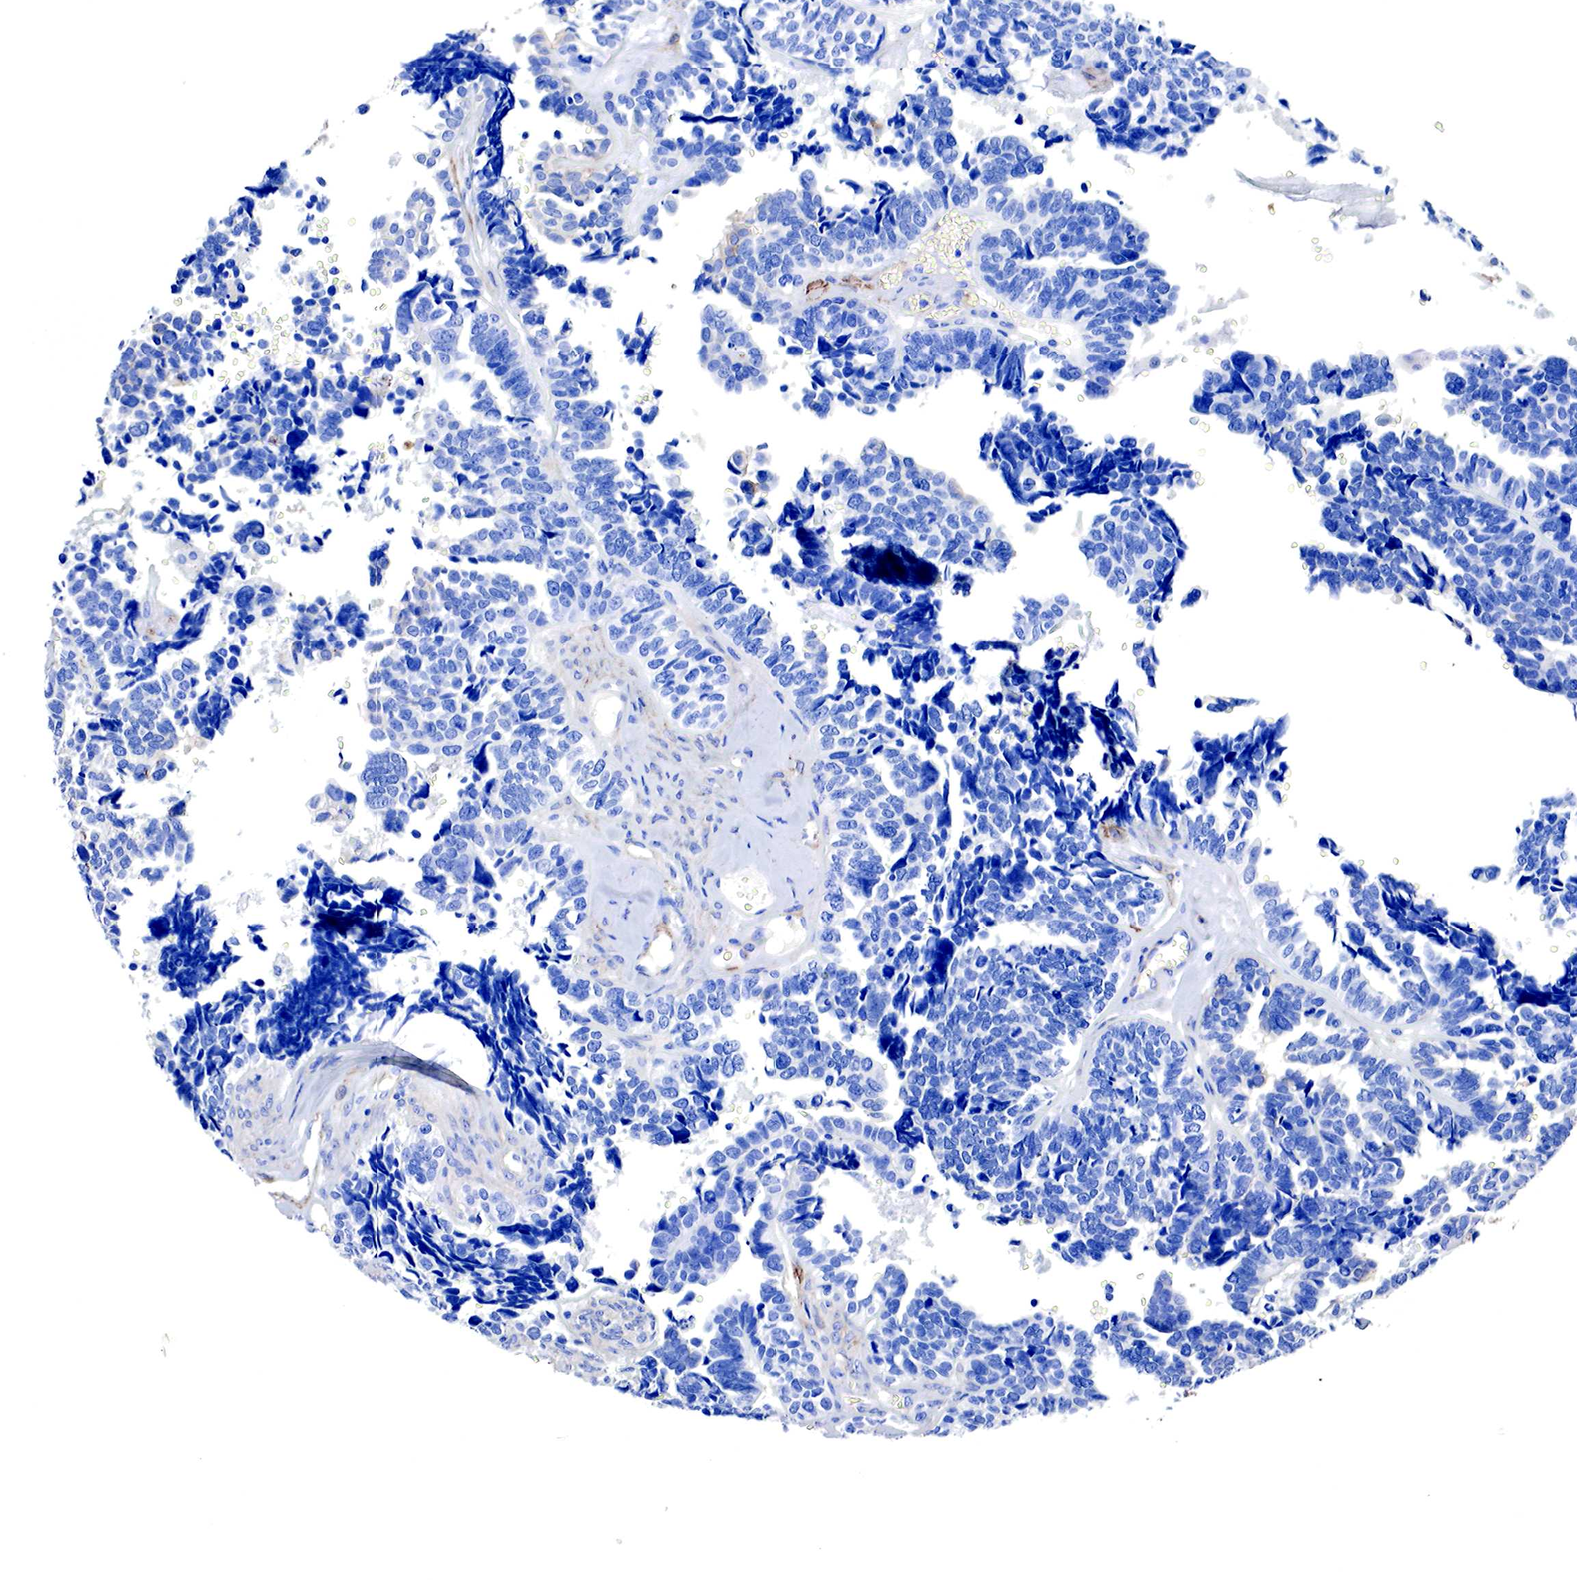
{"staining": {"intensity": "negative", "quantity": "none", "location": "none"}, "tissue": "ovarian cancer", "cell_type": "Tumor cells", "image_type": "cancer", "snomed": [{"axis": "morphology", "description": "Cystadenocarcinoma, serous, NOS"}, {"axis": "topography", "description": "Ovary"}], "caption": "Protein analysis of ovarian cancer (serous cystadenocarcinoma) reveals no significant expression in tumor cells. (Brightfield microscopy of DAB immunohistochemistry (IHC) at high magnification).", "gene": "TPM1", "patient": {"sex": "female", "age": 77}}